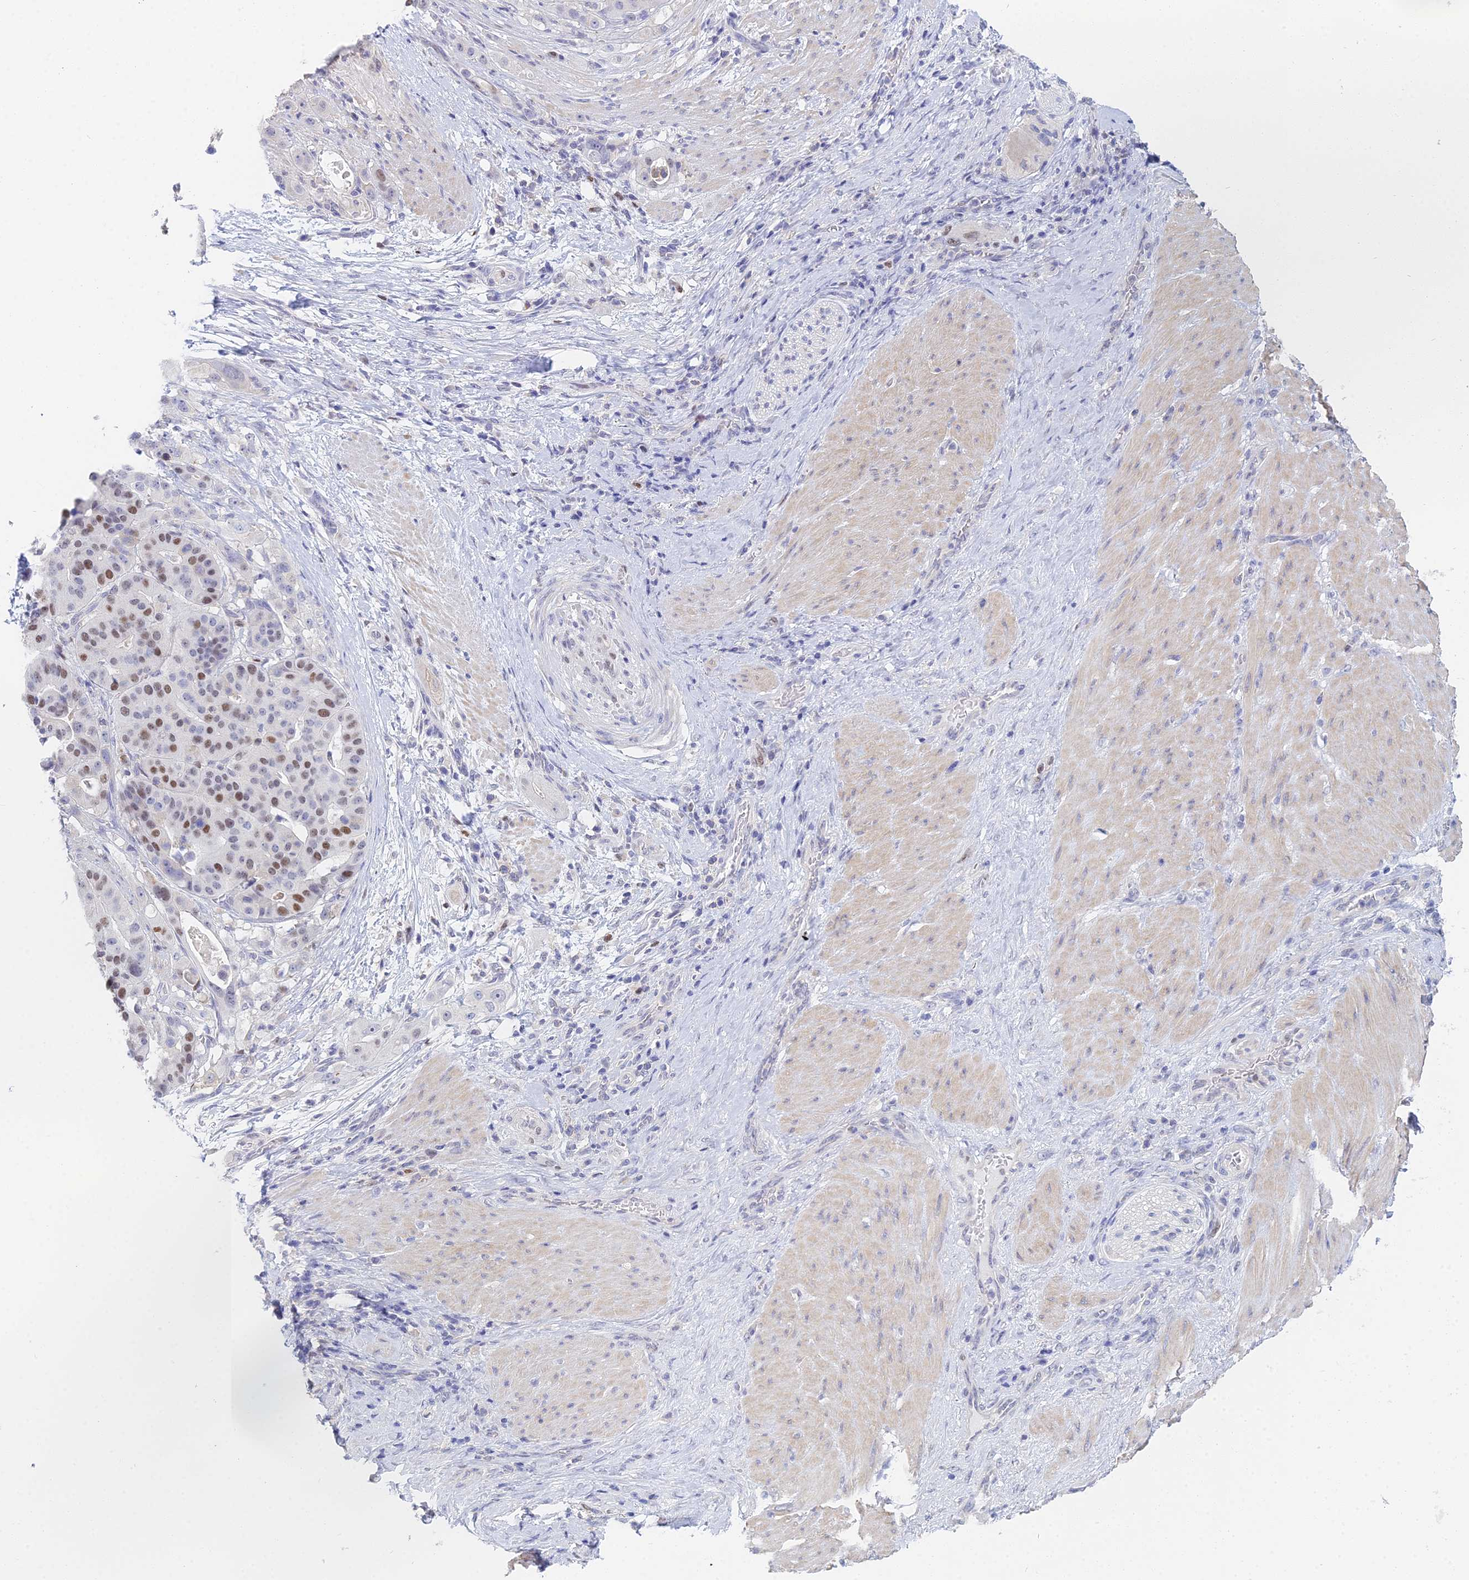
{"staining": {"intensity": "moderate", "quantity": "<25%", "location": "nuclear"}, "tissue": "stomach cancer", "cell_type": "Tumor cells", "image_type": "cancer", "snomed": [{"axis": "morphology", "description": "Adenocarcinoma, NOS"}, {"axis": "topography", "description": "Stomach"}], "caption": "Protein expression by immunohistochemistry displays moderate nuclear staining in about <25% of tumor cells in adenocarcinoma (stomach). The staining was performed using DAB (3,3'-diaminobenzidine) to visualize the protein expression in brown, while the nuclei were stained in blue with hematoxylin (Magnification: 20x).", "gene": "MCM2", "patient": {"sex": "male", "age": 48}}